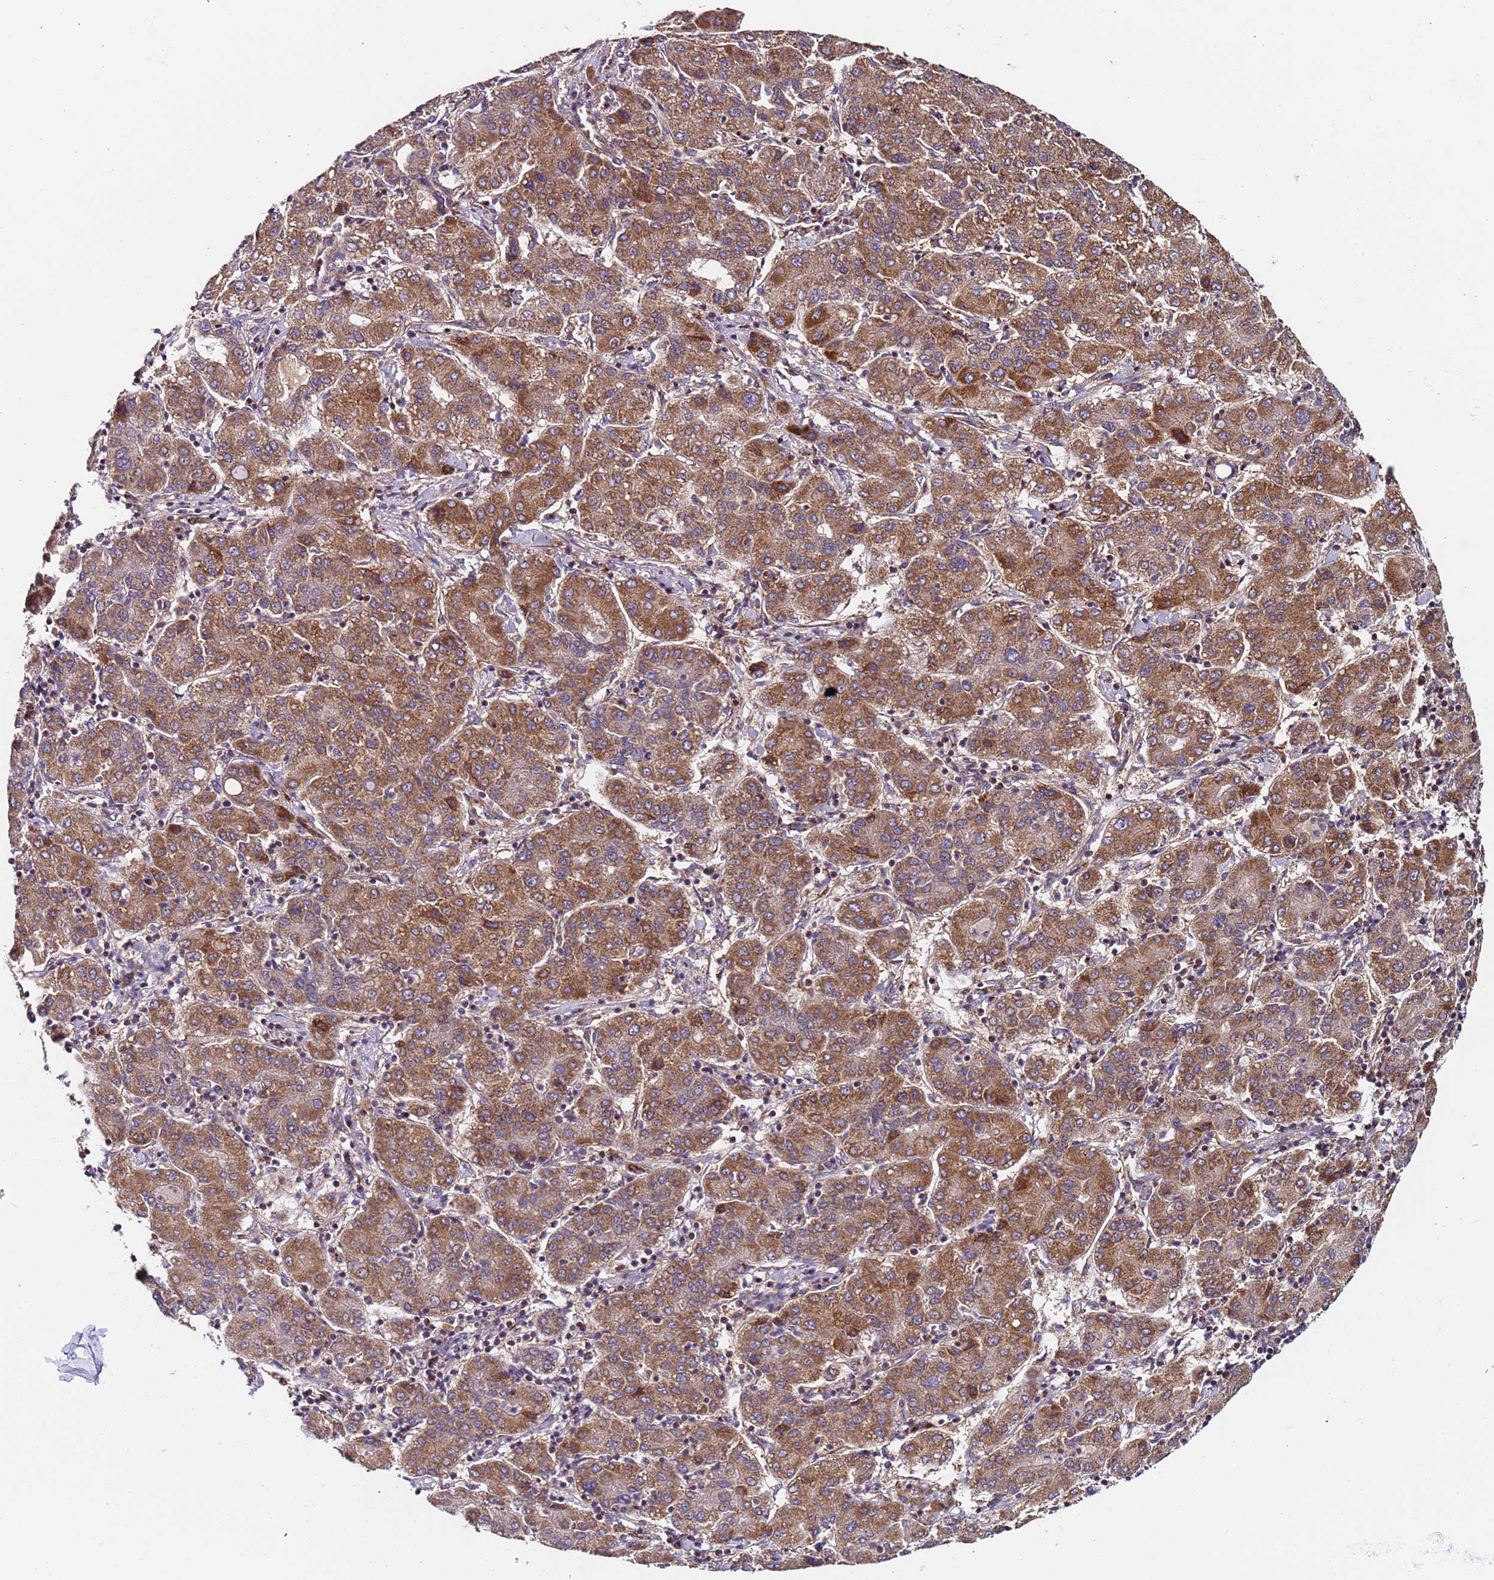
{"staining": {"intensity": "moderate", "quantity": ">75%", "location": "cytoplasmic/membranous"}, "tissue": "liver cancer", "cell_type": "Tumor cells", "image_type": "cancer", "snomed": [{"axis": "morphology", "description": "Carcinoma, Hepatocellular, NOS"}, {"axis": "topography", "description": "Liver"}], "caption": "The photomicrograph displays a brown stain indicating the presence of a protein in the cytoplasmic/membranous of tumor cells in liver cancer.", "gene": "TMEM126A", "patient": {"sex": "male", "age": 65}}